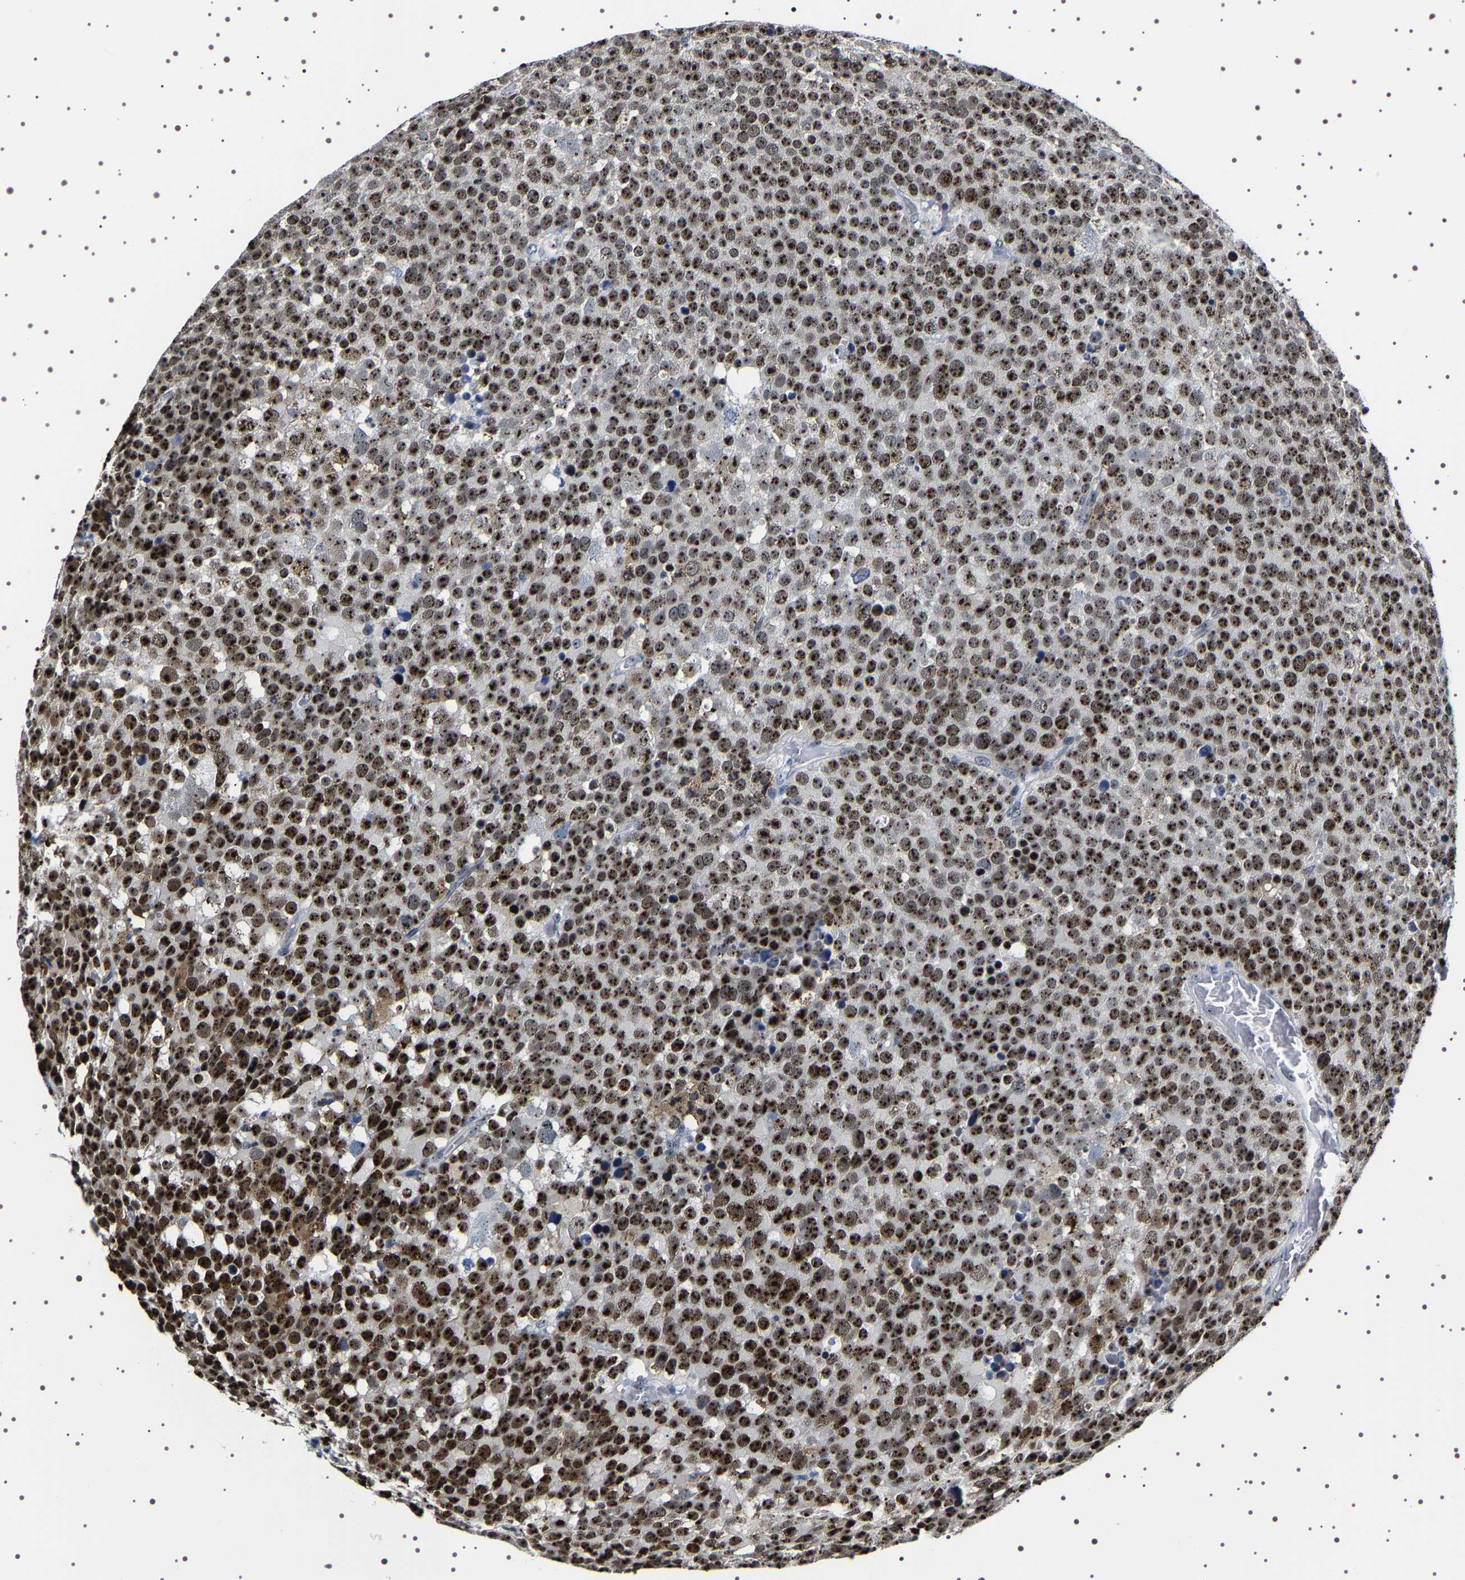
{"staining": {"intensity": "strong", "quantity": ">75%", "location": "nuclear"}, "tissue": "testis cancer", "cell_type": "Tumor cells", "image_type": "cancer", "snomed": [{"axis": "morphology", "description": "Seminoma, NOS"}, {"axis": "topography", "description": "Testis"}], "caption": "Seminoma (testis) stained with IHC demonstrates strong nuclear staining in about >75% of tumor cells.", "gene": "GNL3", "patient": {"sex": "male", "age": 71}}